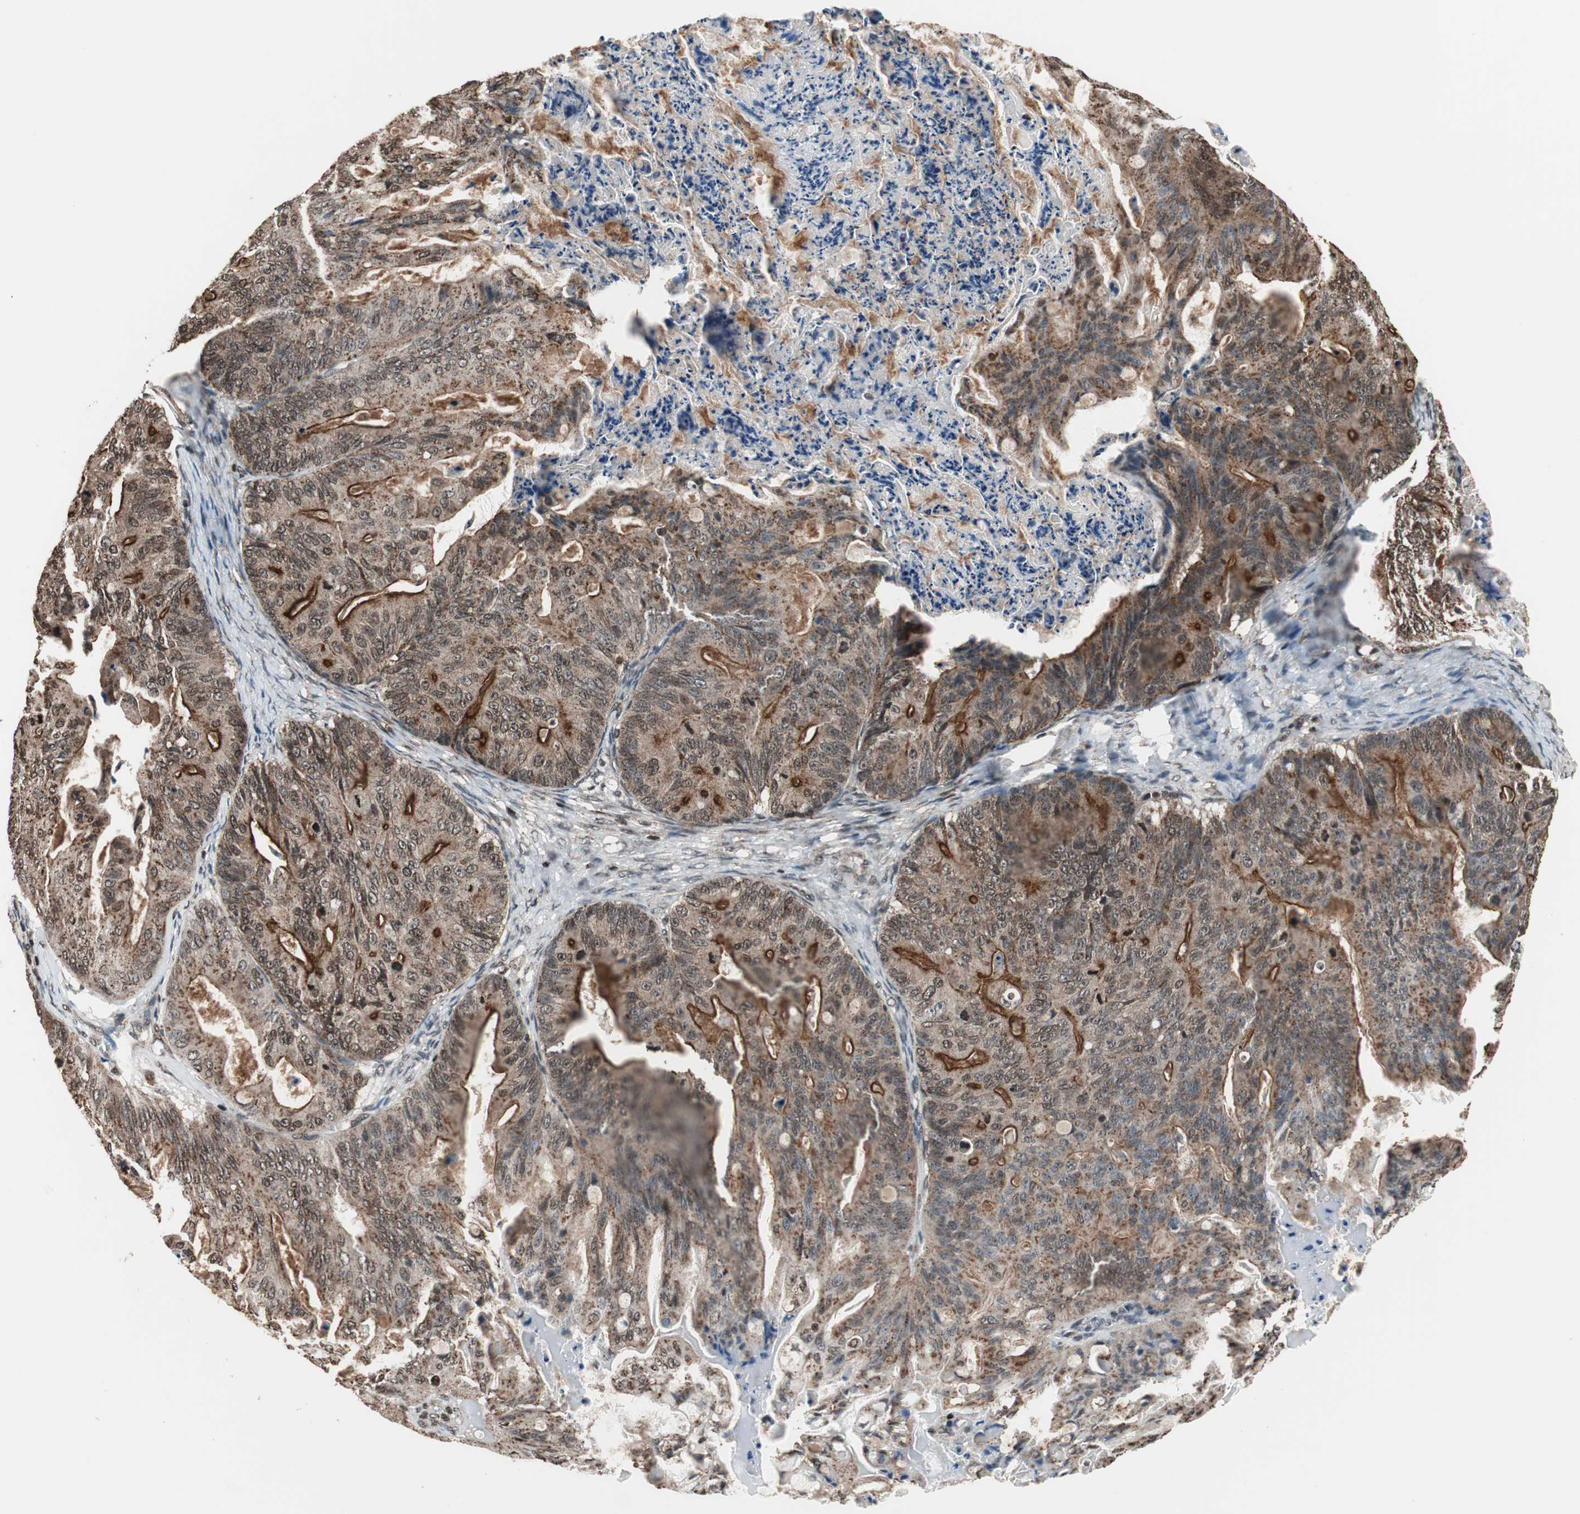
{"staining": {"intensity": "weak", "quantity": ">75%", "location": "nuclear"}, "tissue": "ovarian cancer", "cell_type": "Tumor cells", "image_type": "cancer", "snomed": [{"axis": "morphology", "description": "Cystadenocarcinoma, mucinous, NOS"}, {"axis": "topography", "description": "Ovary"}], "caption": "Immunohistochemistry (DAB (3,3'-diaminobenzidine)) staining of ovarian cancer demonstrates weak nuclear protein positivity in about >75% of tumor cells.", "gene": "RFC1", "patient": {"sex": "female", "age": 36}}